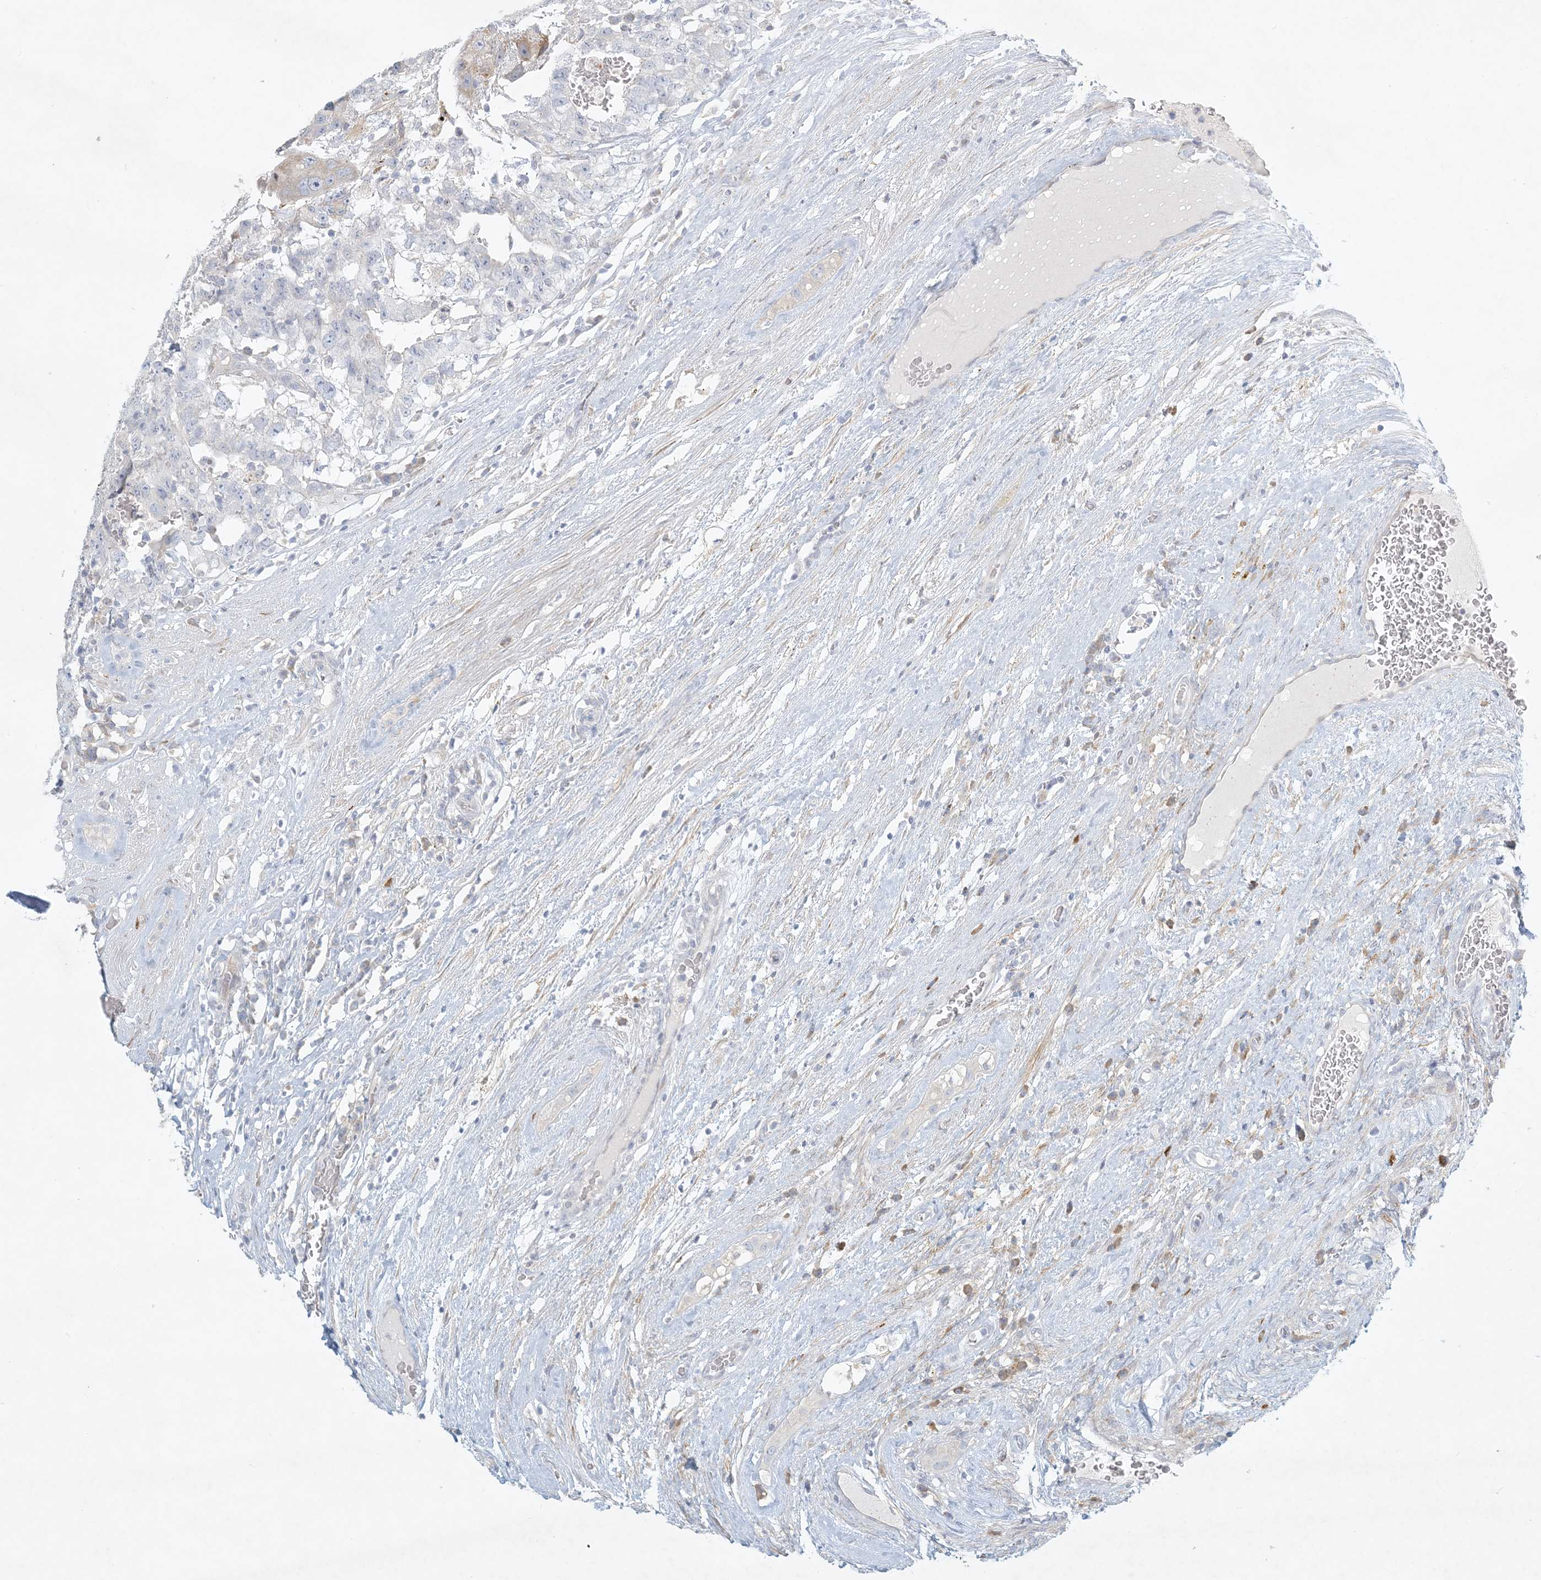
{"staining": {"intensity": "negative", "quantity": "none", "location": "none"}, "tissue": "testis cancer", "cell_type": "Tumor cells", "image_type": "cancer", "snomed": [{"axis": "morphology", "description": "Carcinoma, Embryonal, NOS"}, {"axis": "topography", "description": "Testis"}], "caption": "Human testis cancer stained for a protein using IHC exhibits no staining in tumor cells.", "gene": "ZNF385D", "patient": {"sex": "male", "age": 26}}